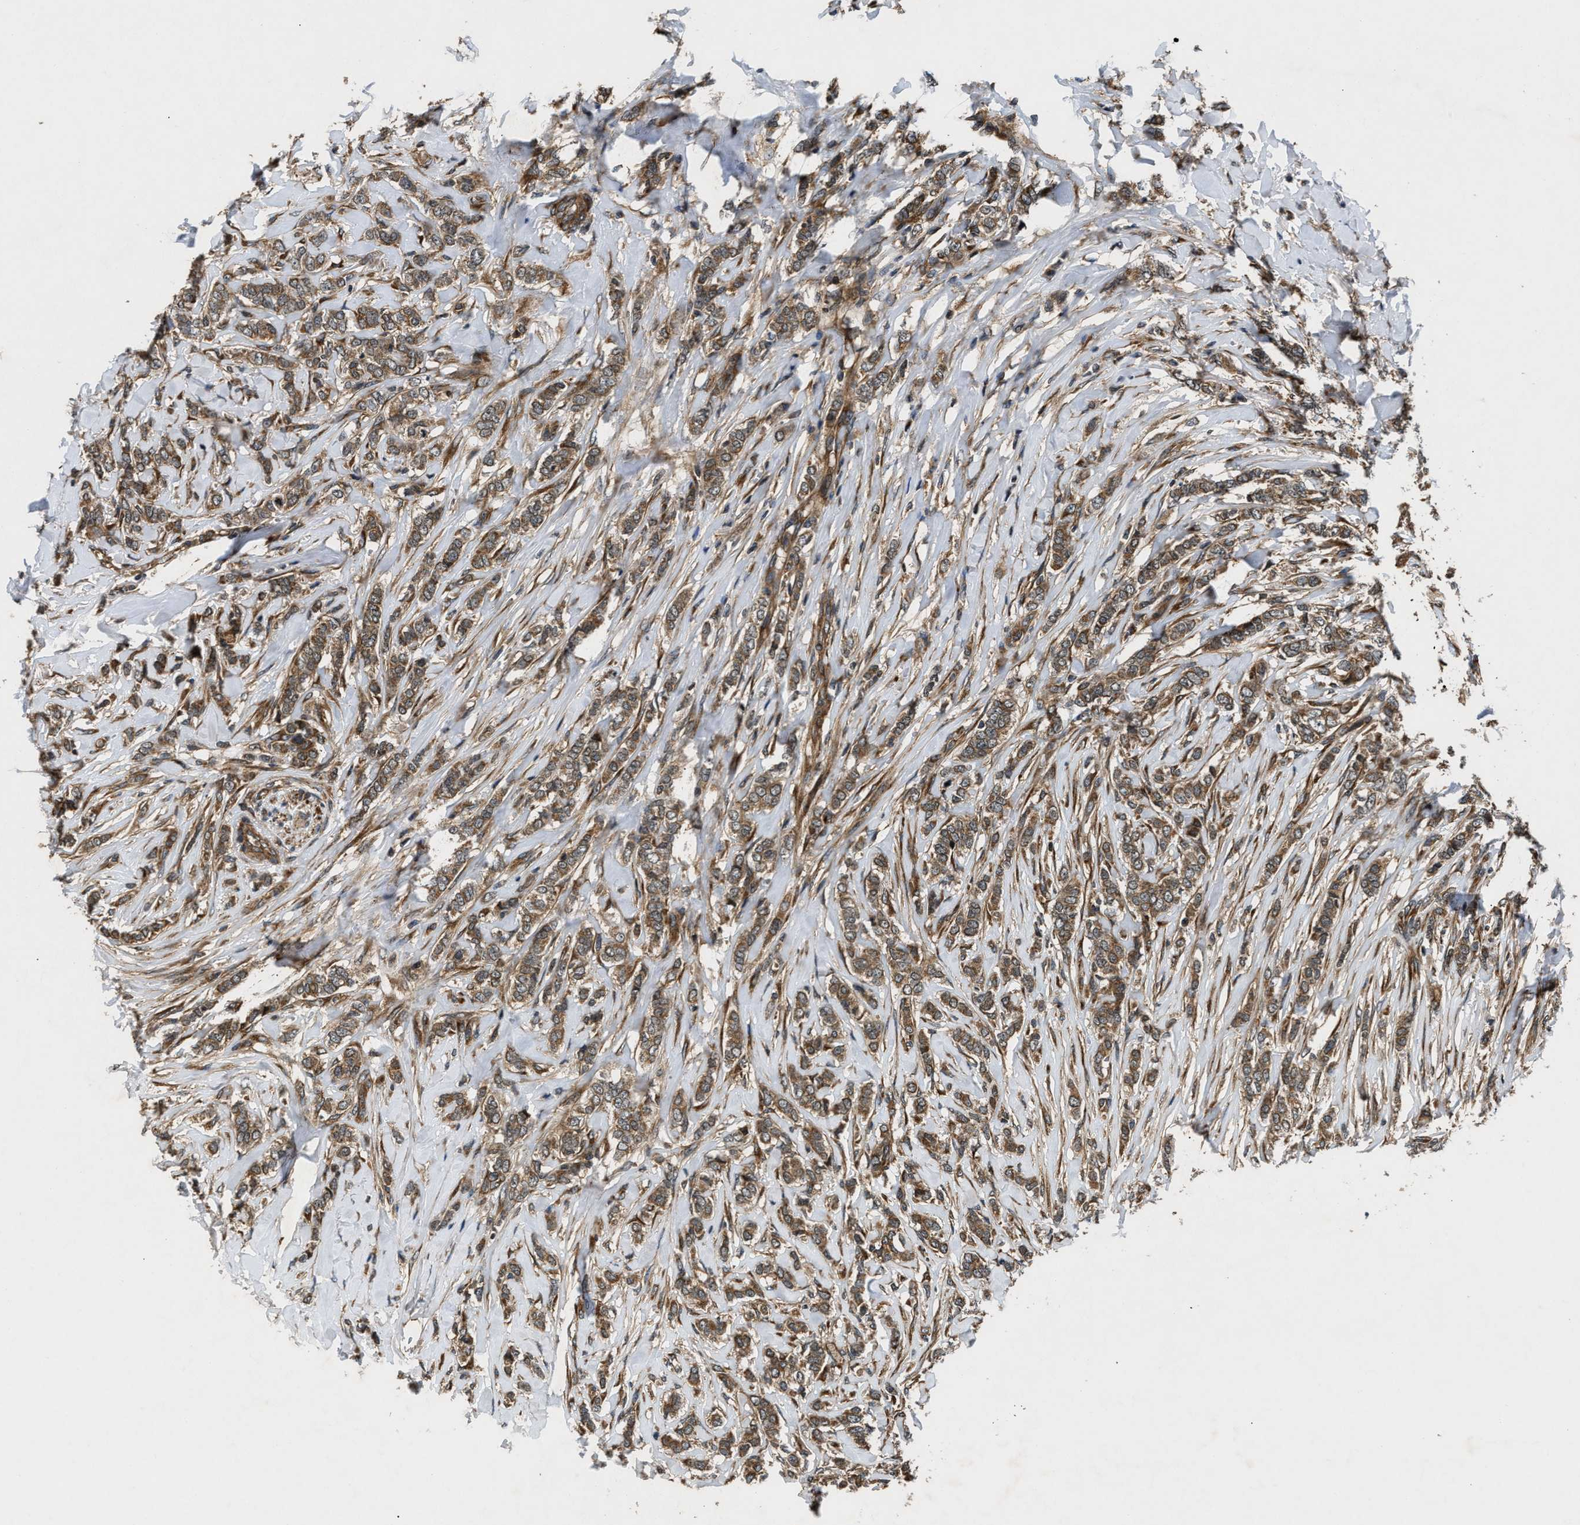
{"staining": {"intensity": "moderate", "quantity": ">75%", "location": "cytoplasmic/membranous"}, "tissue": "breast cancer", "cell_type": "Tumor cells", "image_type": "cancer", "snomed": [{"axis": "morphology", "description": "Lobular carcinoma"}, {"axis": "topography", "description": "Skin"}, {"axis": "topography", "description": "Breast"}], "caption": "Tumor cells demonstrate moderate cytoplasmic/membranous staining in about >75% of cells in lobular carcinoma (breast).", "gene": "PNPLA8", "patient": {"sex": "female", "age": 46}}